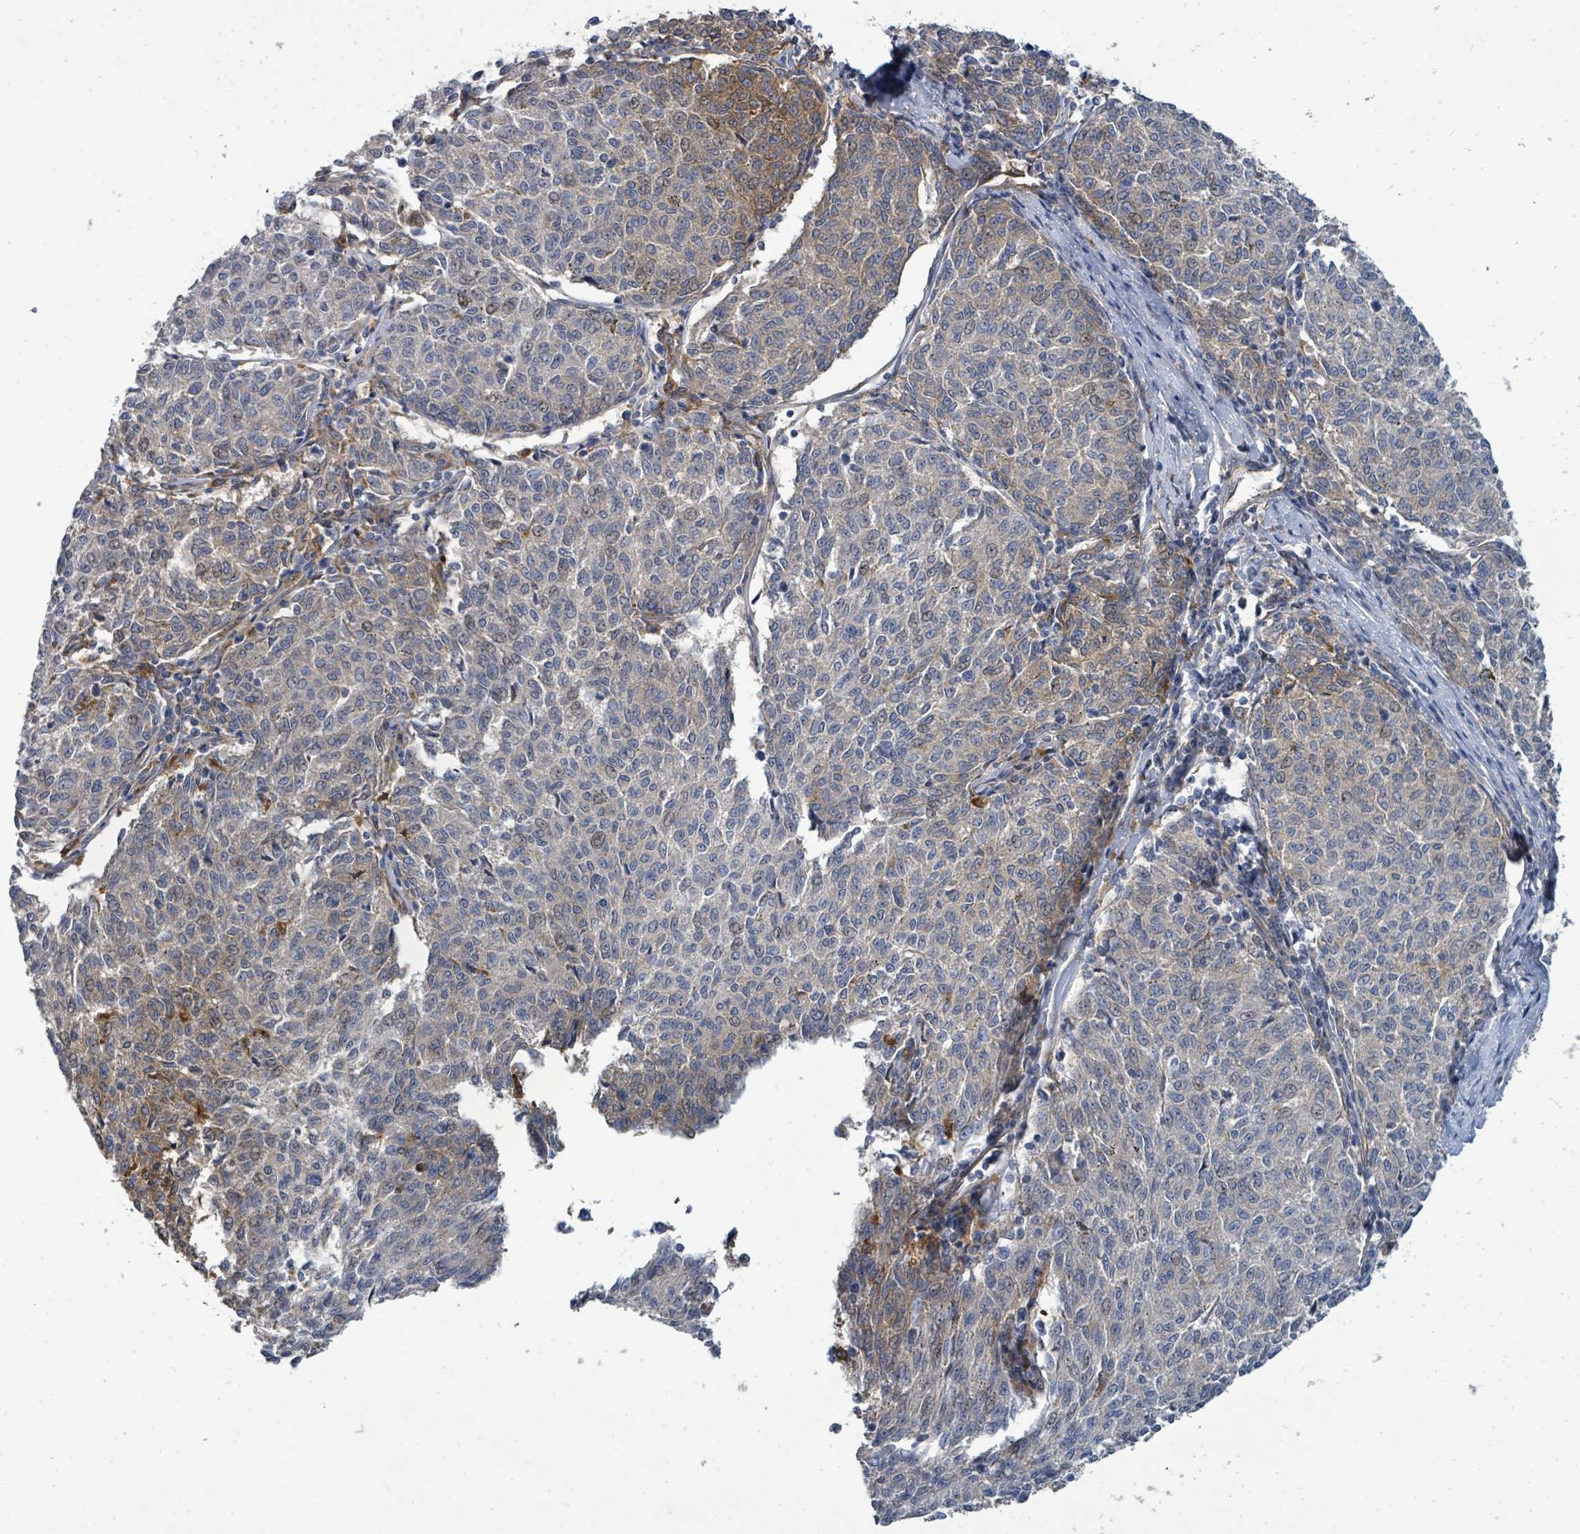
{"staining": {"intensity": "weak", "quantity": "<25%", "location": "cytoplasmic/membranous"}, "tissue": "melanoma", "cell_type": "Tumor cells", "image_type": "cancer", "snomed": [{"axis": "morphology", "description": "Malignant melanoma, NOS"}, {"axis": "topography", "description": "Skin"}], "caption": "This histopathology image is of melanoma stained with IHC to label a protein in brown with the nuclei are counter-stained blue. There is no expression in tumor cells.", "gene": "IFIT1", "patient": {"sex": "female", "age": 72}}